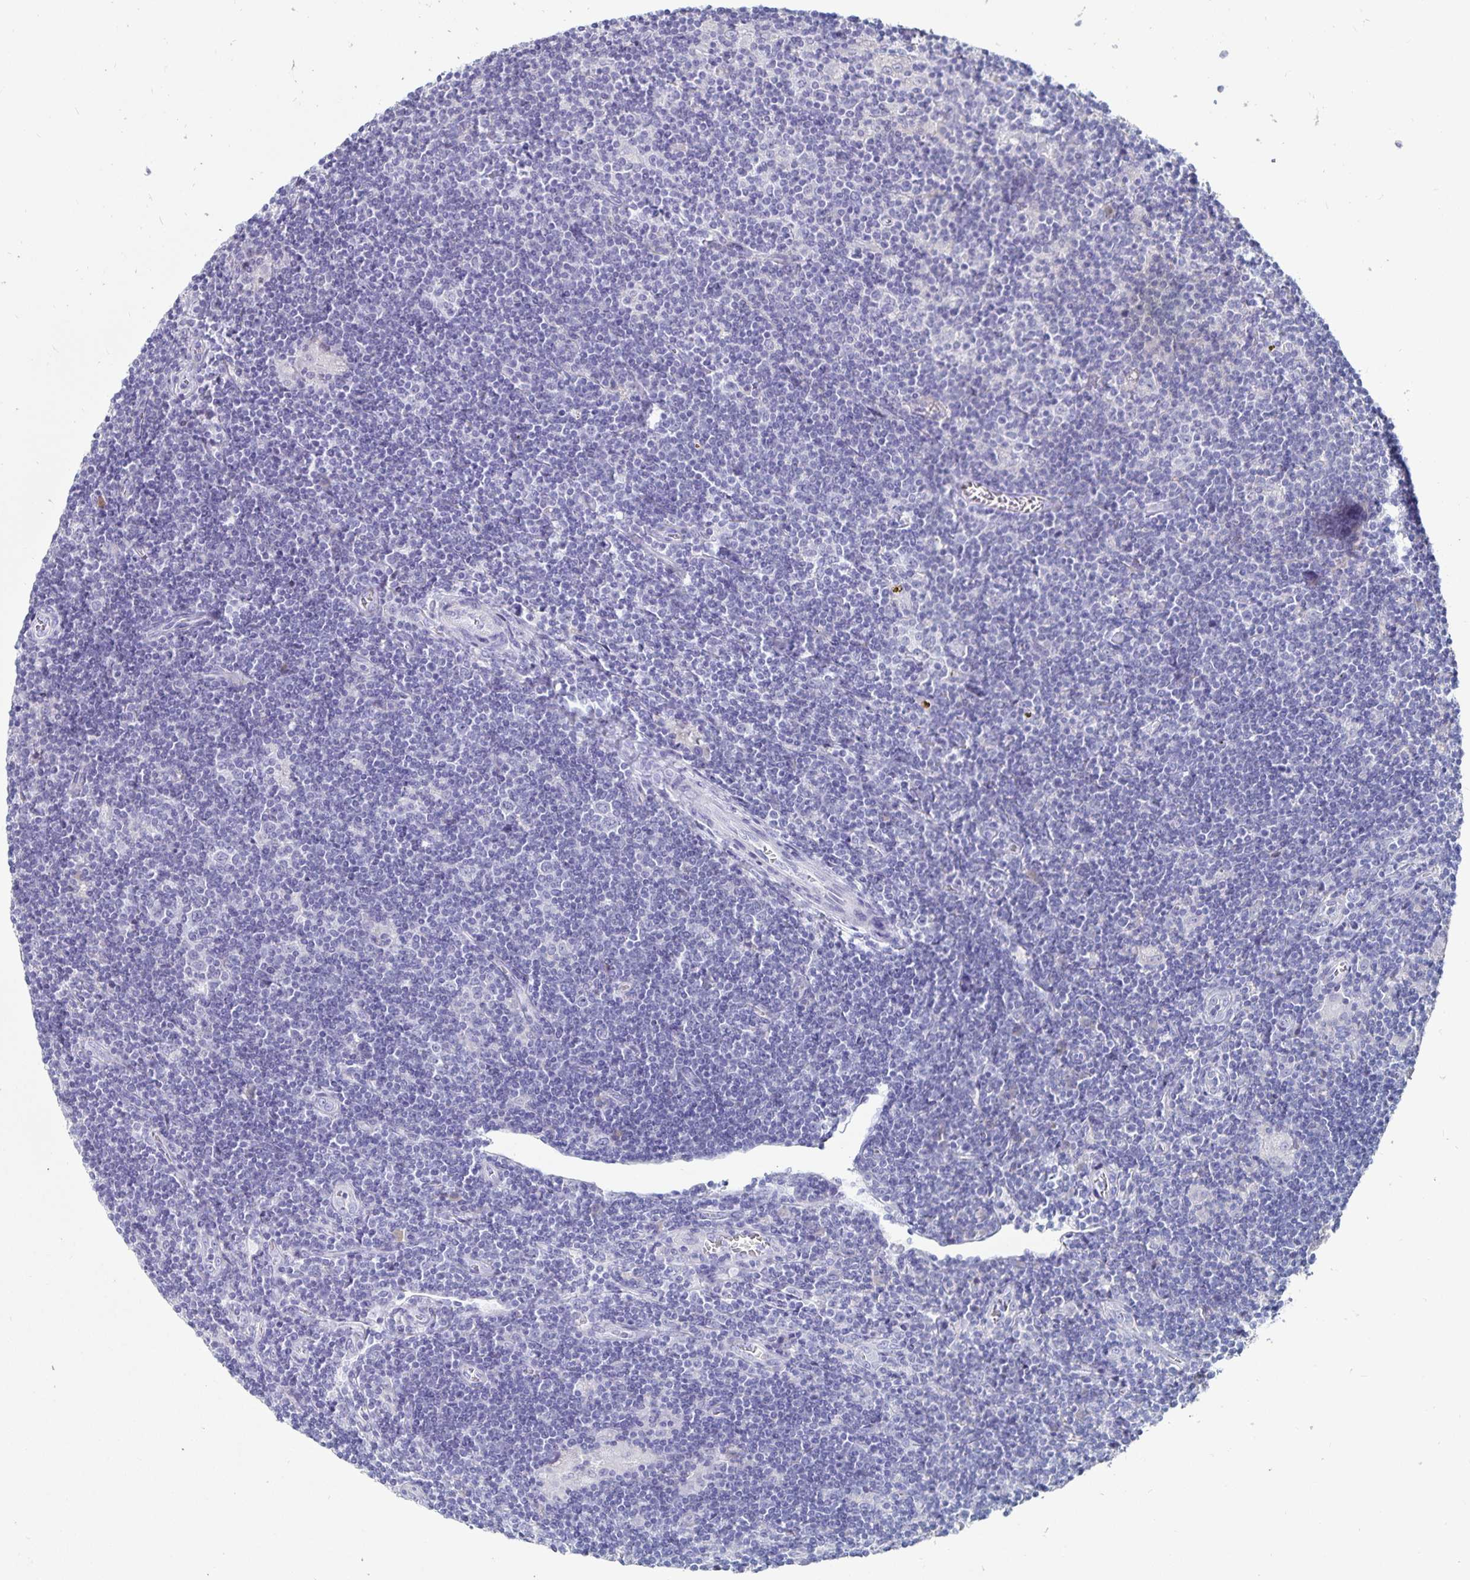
{"staining": {"intensity": "negative", "quantity": "none", "location": "none"}, "tissue": "lymphoma", "cell_type": "Tumor cells", "image_type": "cancer", "snomed": [{"axis": "morphology", "description": "Hodgkin's disease, NOS"}, {"axis": "topography", "description": "Lymph node"}], "caption": "The micrograph demonstrates no staining of tumor cells in Hodgkin's disease.", "gene": "CFAP69", "patient": {"sex": "male", "age": 40}}